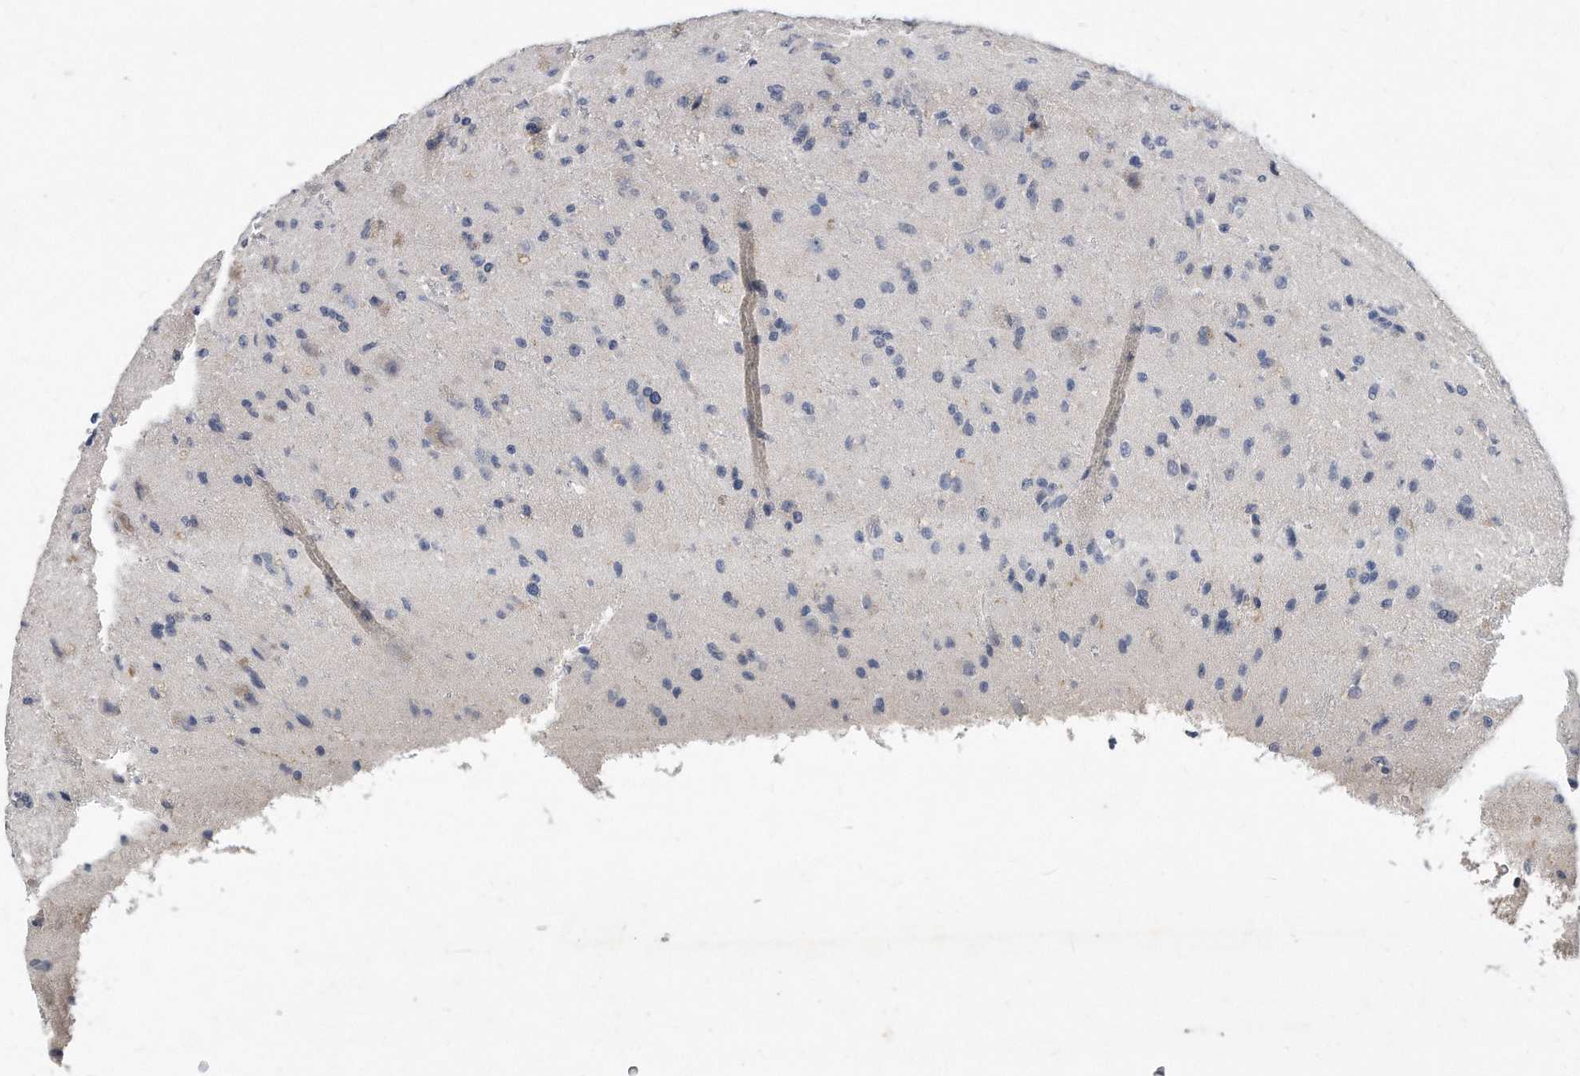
{"staining": {"intensity": "negative", "quantity": "none", "location": "none"}, "tissue": "glioma", "cell_type": "Tumor cells", "image_type": "cancer", "snomed": [{"axis": "morphology", "description": "Glioma, malignant, High grade"}, {"axis": "topography", "description": "pancreas cauda"}], "caption": "Human glioma stained for a protein using immunohistochemistry (IHC) reveals no staining in tumor cells.", "gene": "HOMER3", "patient": {"sex": "male", "age": 60}}